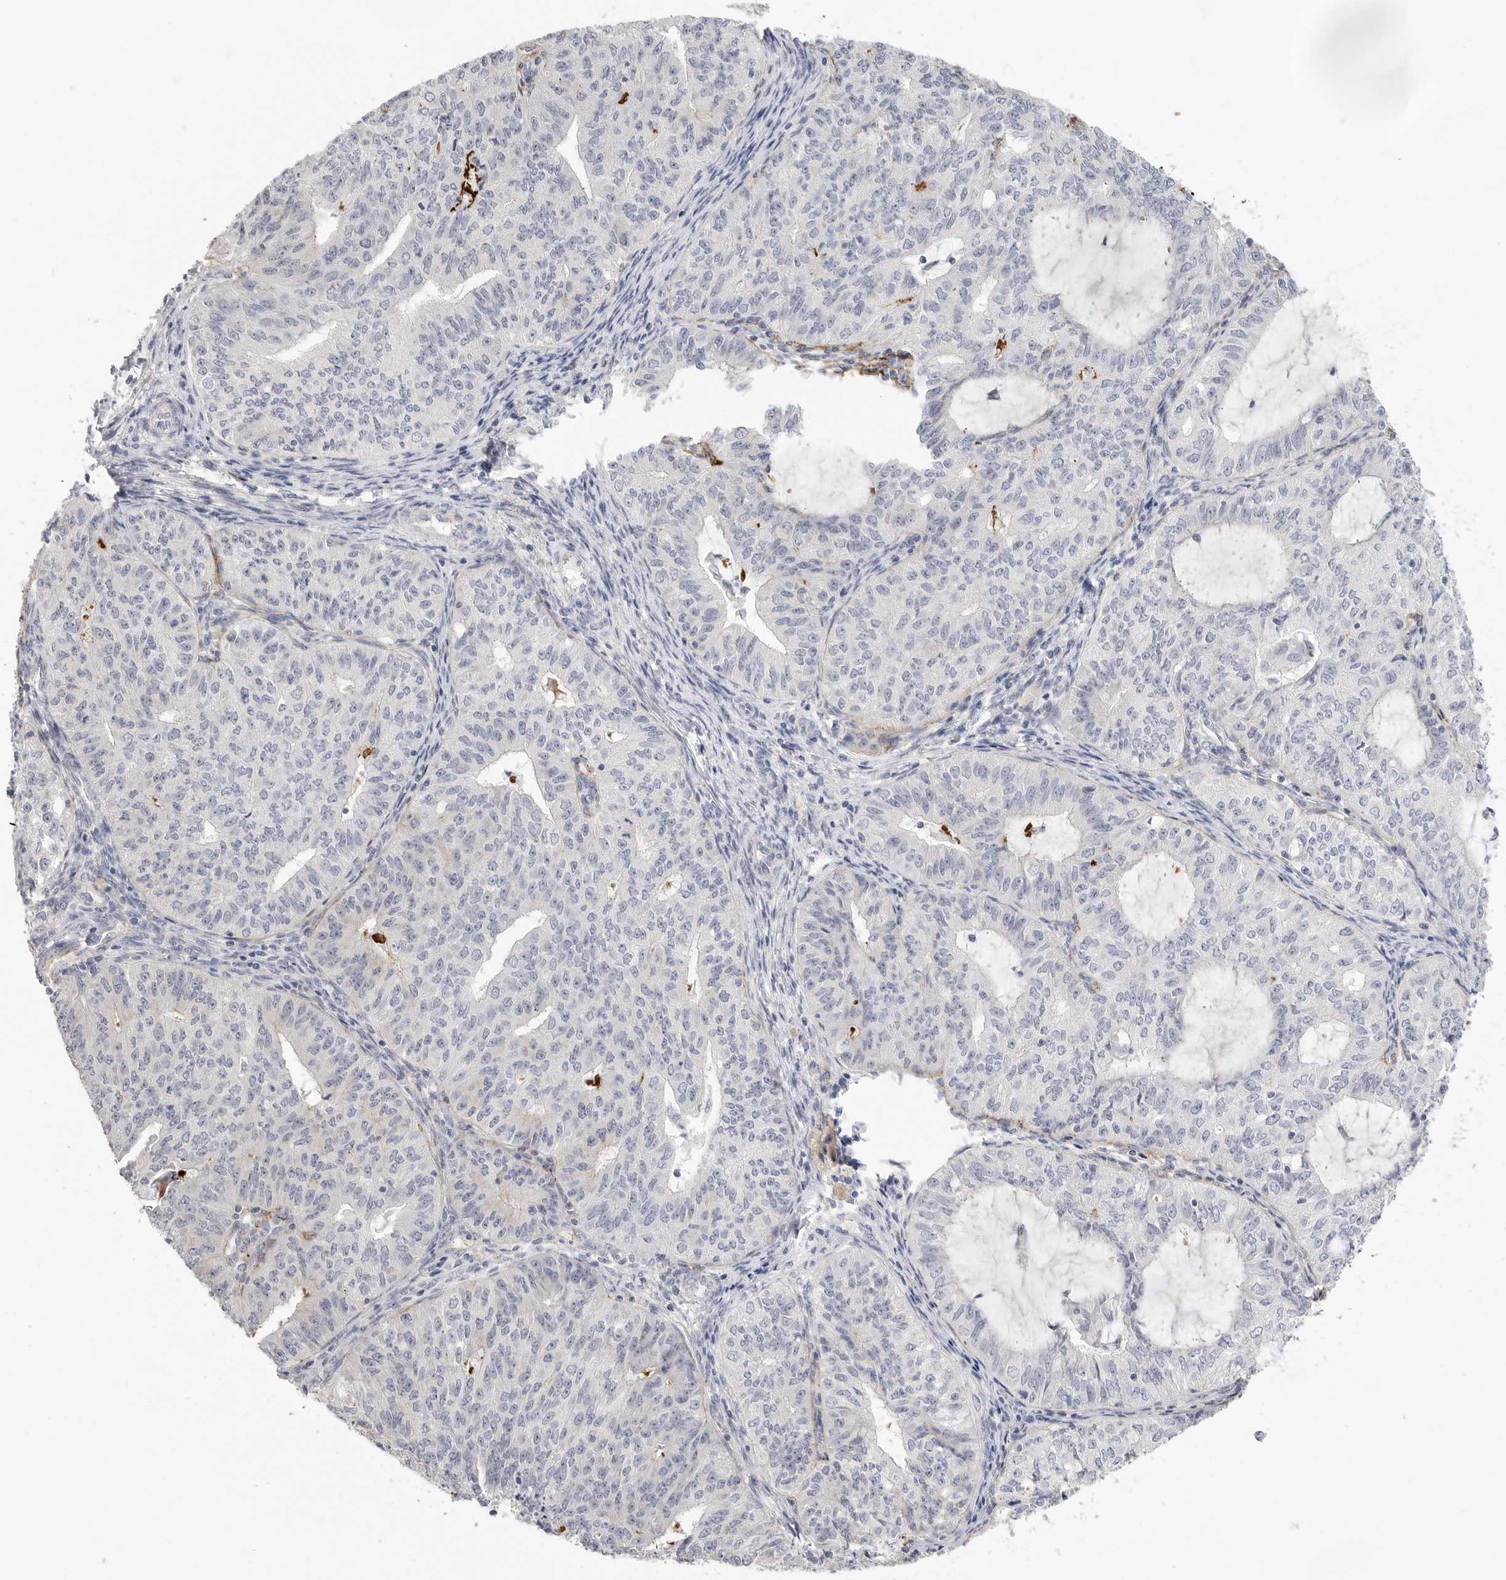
{"staining": {"intensity": "negative", "quantity": "none", "location": "none"}, "tissue": "endometrial cancer", "cell_type": "Tumor cells", "image_type": "cancer", "snomed": [{"axis": "morphology", "description": "Adenocarcinoma, NOS"}, {"axis": "topography", "description": "Endometrium"}], "caption": "This is an immunohistochemistry image of endometrial cancer. There is no staining in tumor cells.", "gene": "FBN2", "patient": {"sex": "female", "age": 32}}